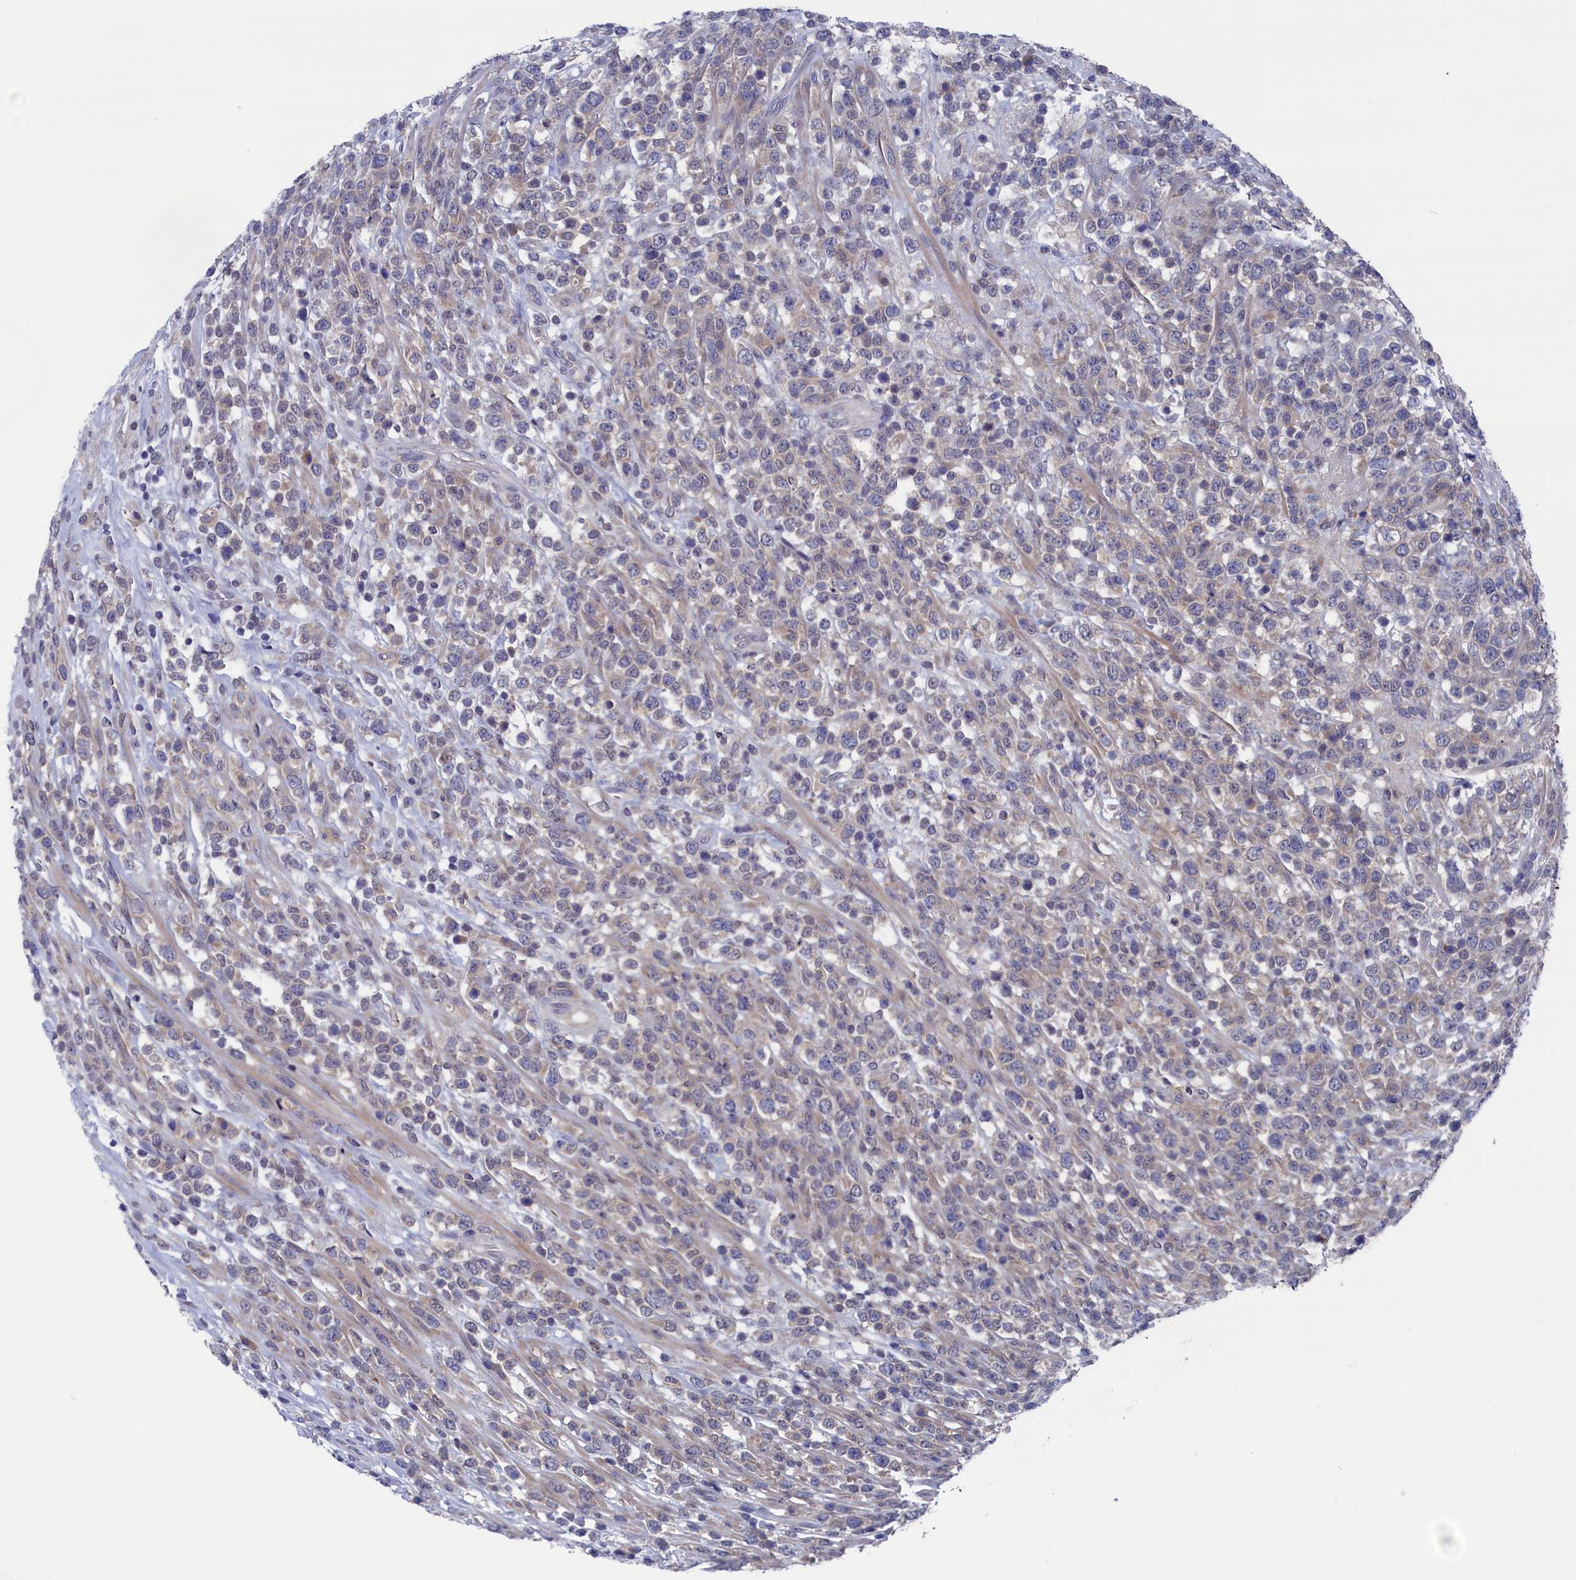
{"staining": {"intensity": "weak", "quantity": "<25%", "location": "cytoplasmic/membranous"}, "tissue": "lymphoma", "cell_type": "Tumor cells", "image_type": "cancer", "snomed": [{"axis": "morphology", "description": "Malignant lymphoma, non-Hodgkin's type, High grade"}, {"axis": "topography", "description": "Colon"}], "caption": "Tumor cells are negative for brown protein staining in lymphoma. The staining was performed using DAB (3,3'-diaminobenzidine) to visualize the protein expression in brown, while the nuclei were stained in blue with hematoxylin (Magnification: 20x).", "gene": "SPATA13", "patient": {"sex": "female", "age": 53}}